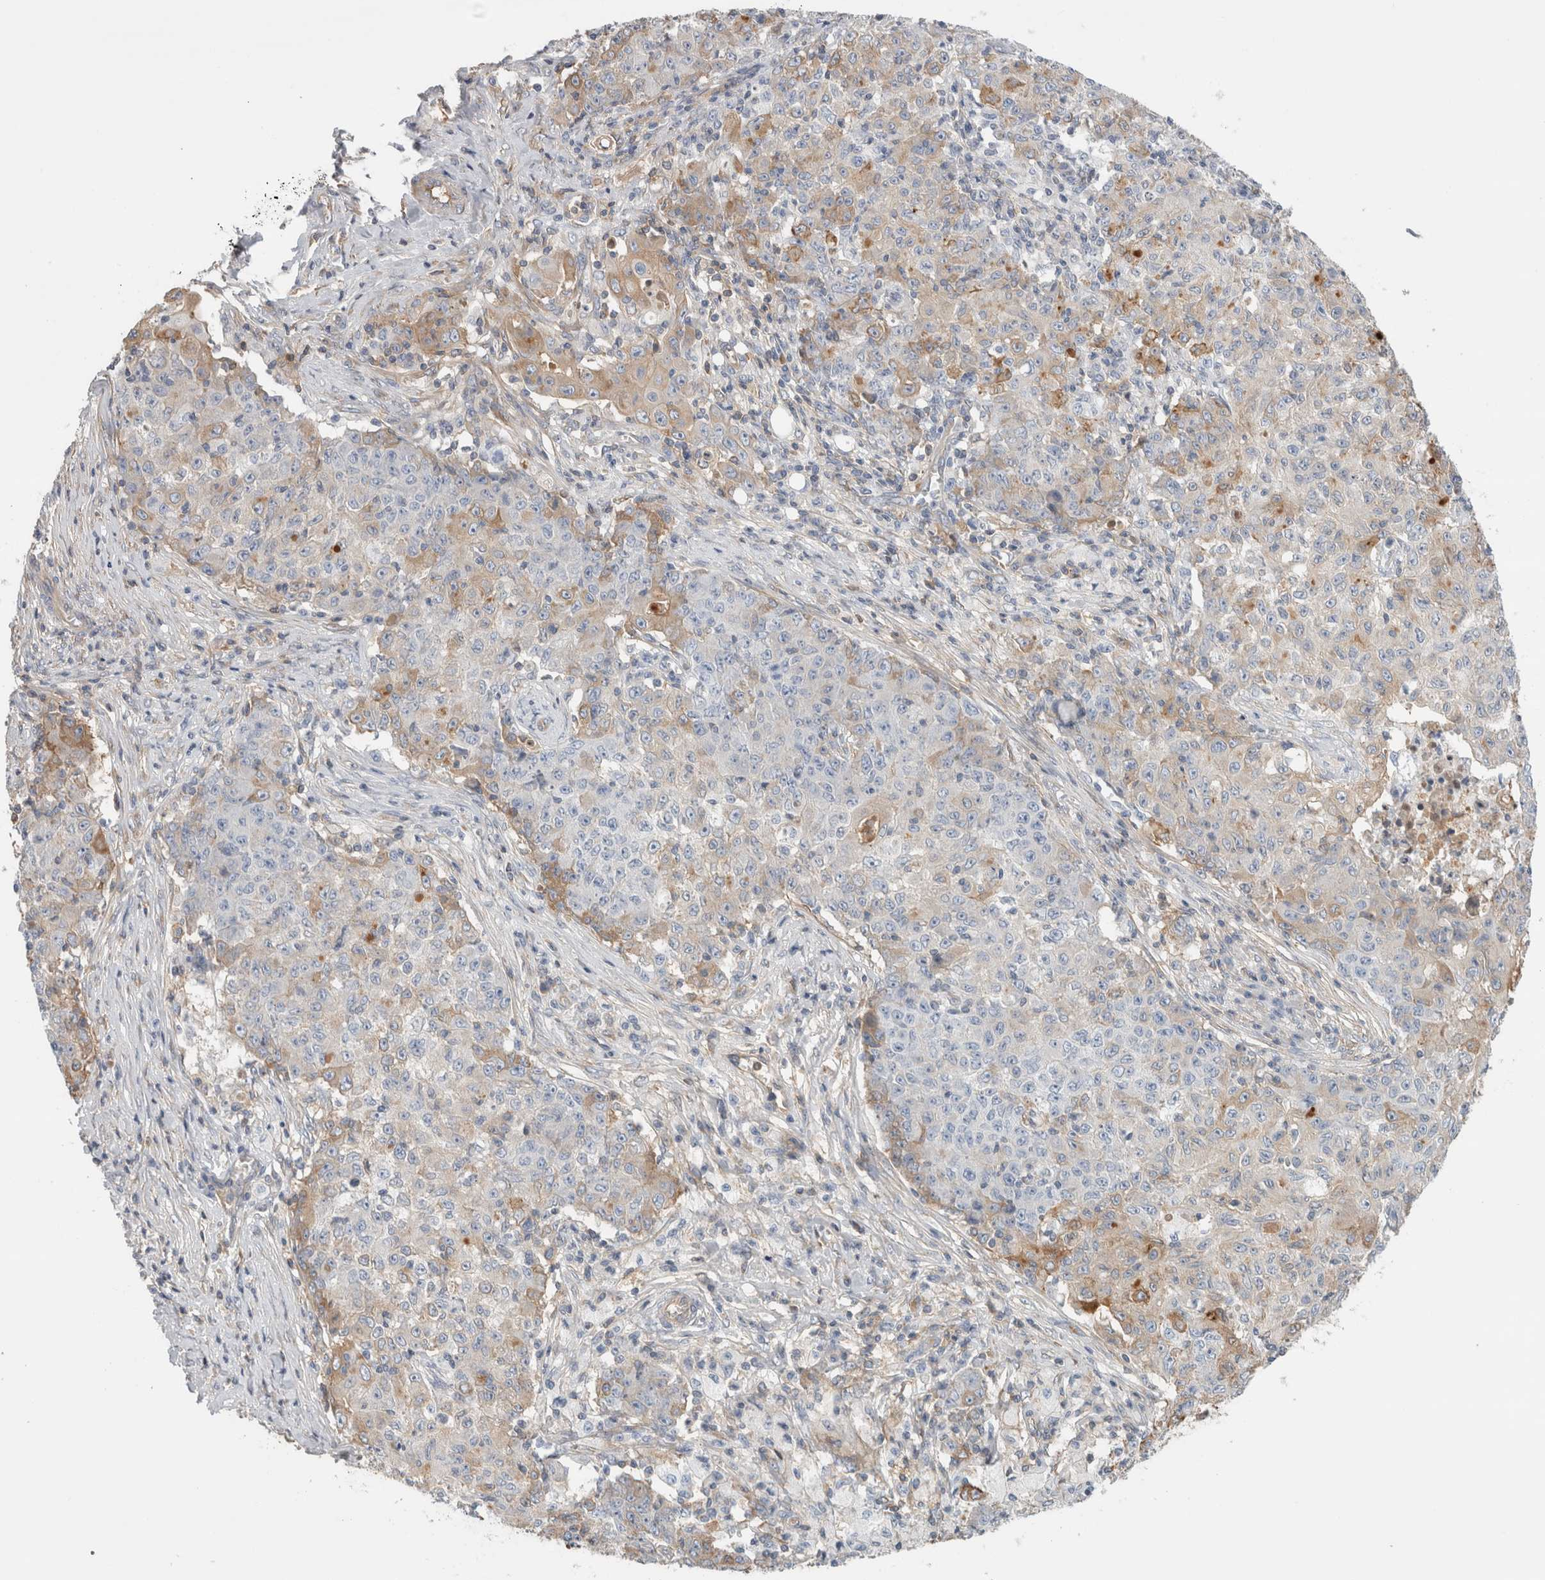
{"staining": {"intensity": "weak", "quantity": "<25%", "location": "cytoplasmic/membranous"}, "tissue": "ovarian cancer", "cell_type": "Tumor cells", "image_type": "cancer", "snomed": [{"axis": "morphology", "description": "Carcinoma, endometroid"}, {"axis": "topography", "description": "Ovary"}], "caption": "IHC histopathology image of neoplastic tissue: ovarian endometroid carcinoma stained with DAB (3,3'-diaminobenzidine) reveals no significant protein positivity in tumor cells.", "gene": "CFI", "patient": {"sex": "female", "age": 42}}